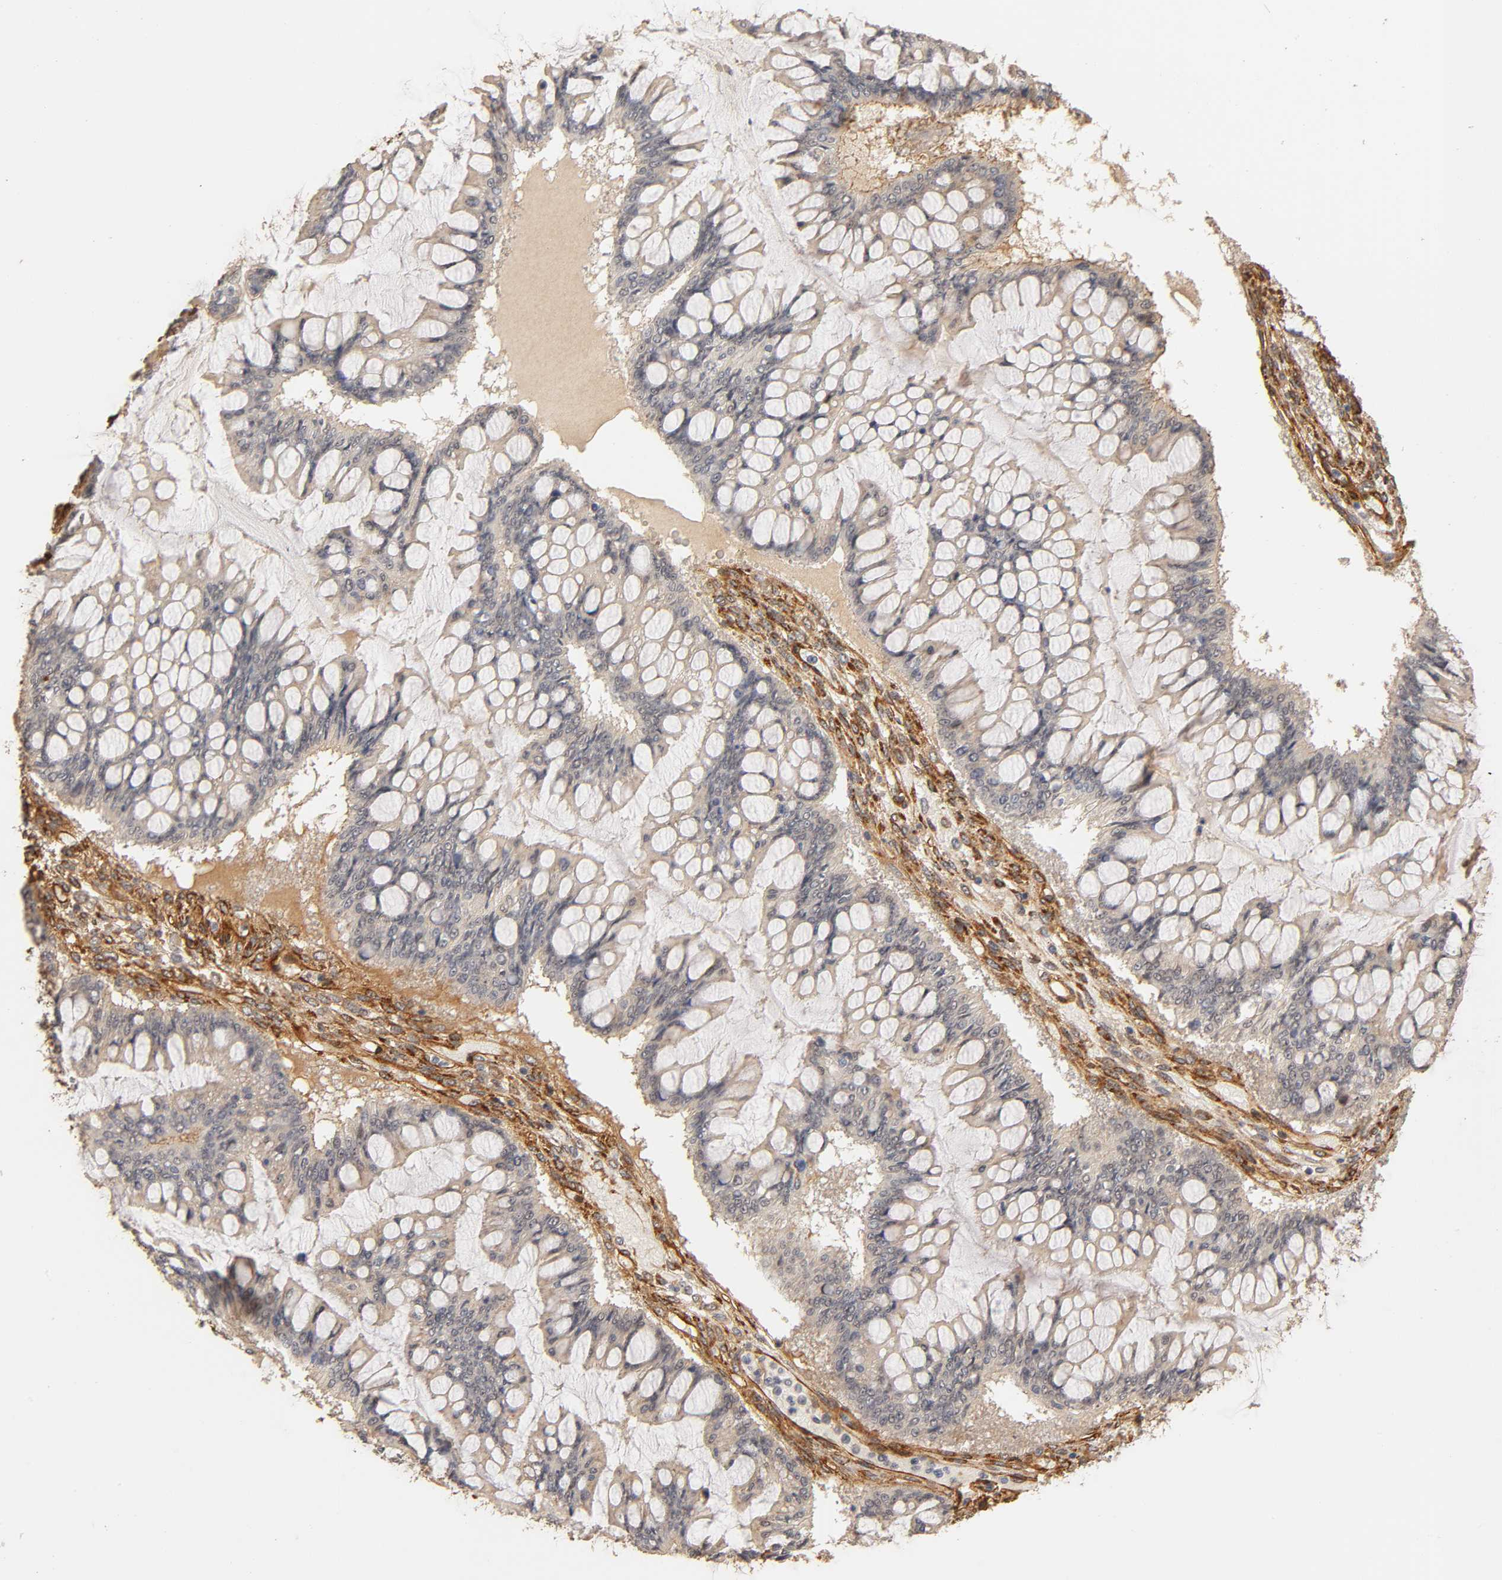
{"staining": {"intensity": "weak", "quantity": "<25%", "location": "cytoplasmic/membranous"}, "tissue": "ovarian cancer", "cell_type": "Tumor cells", "image_type": "cancer", "snomed": [{"axis": "morphology", "description": "Cystadenocarcinoma, mucinous, NOS"}, {"axis": "topography", "description": "Ovary"}], "caption": "Micrograph shows no protein expression in tumor cells of mucinous cystadenocarcinoma (ovarian) tissue.", "gene": "LAMB1", "patient": {"sex": "female", "age": 73}}